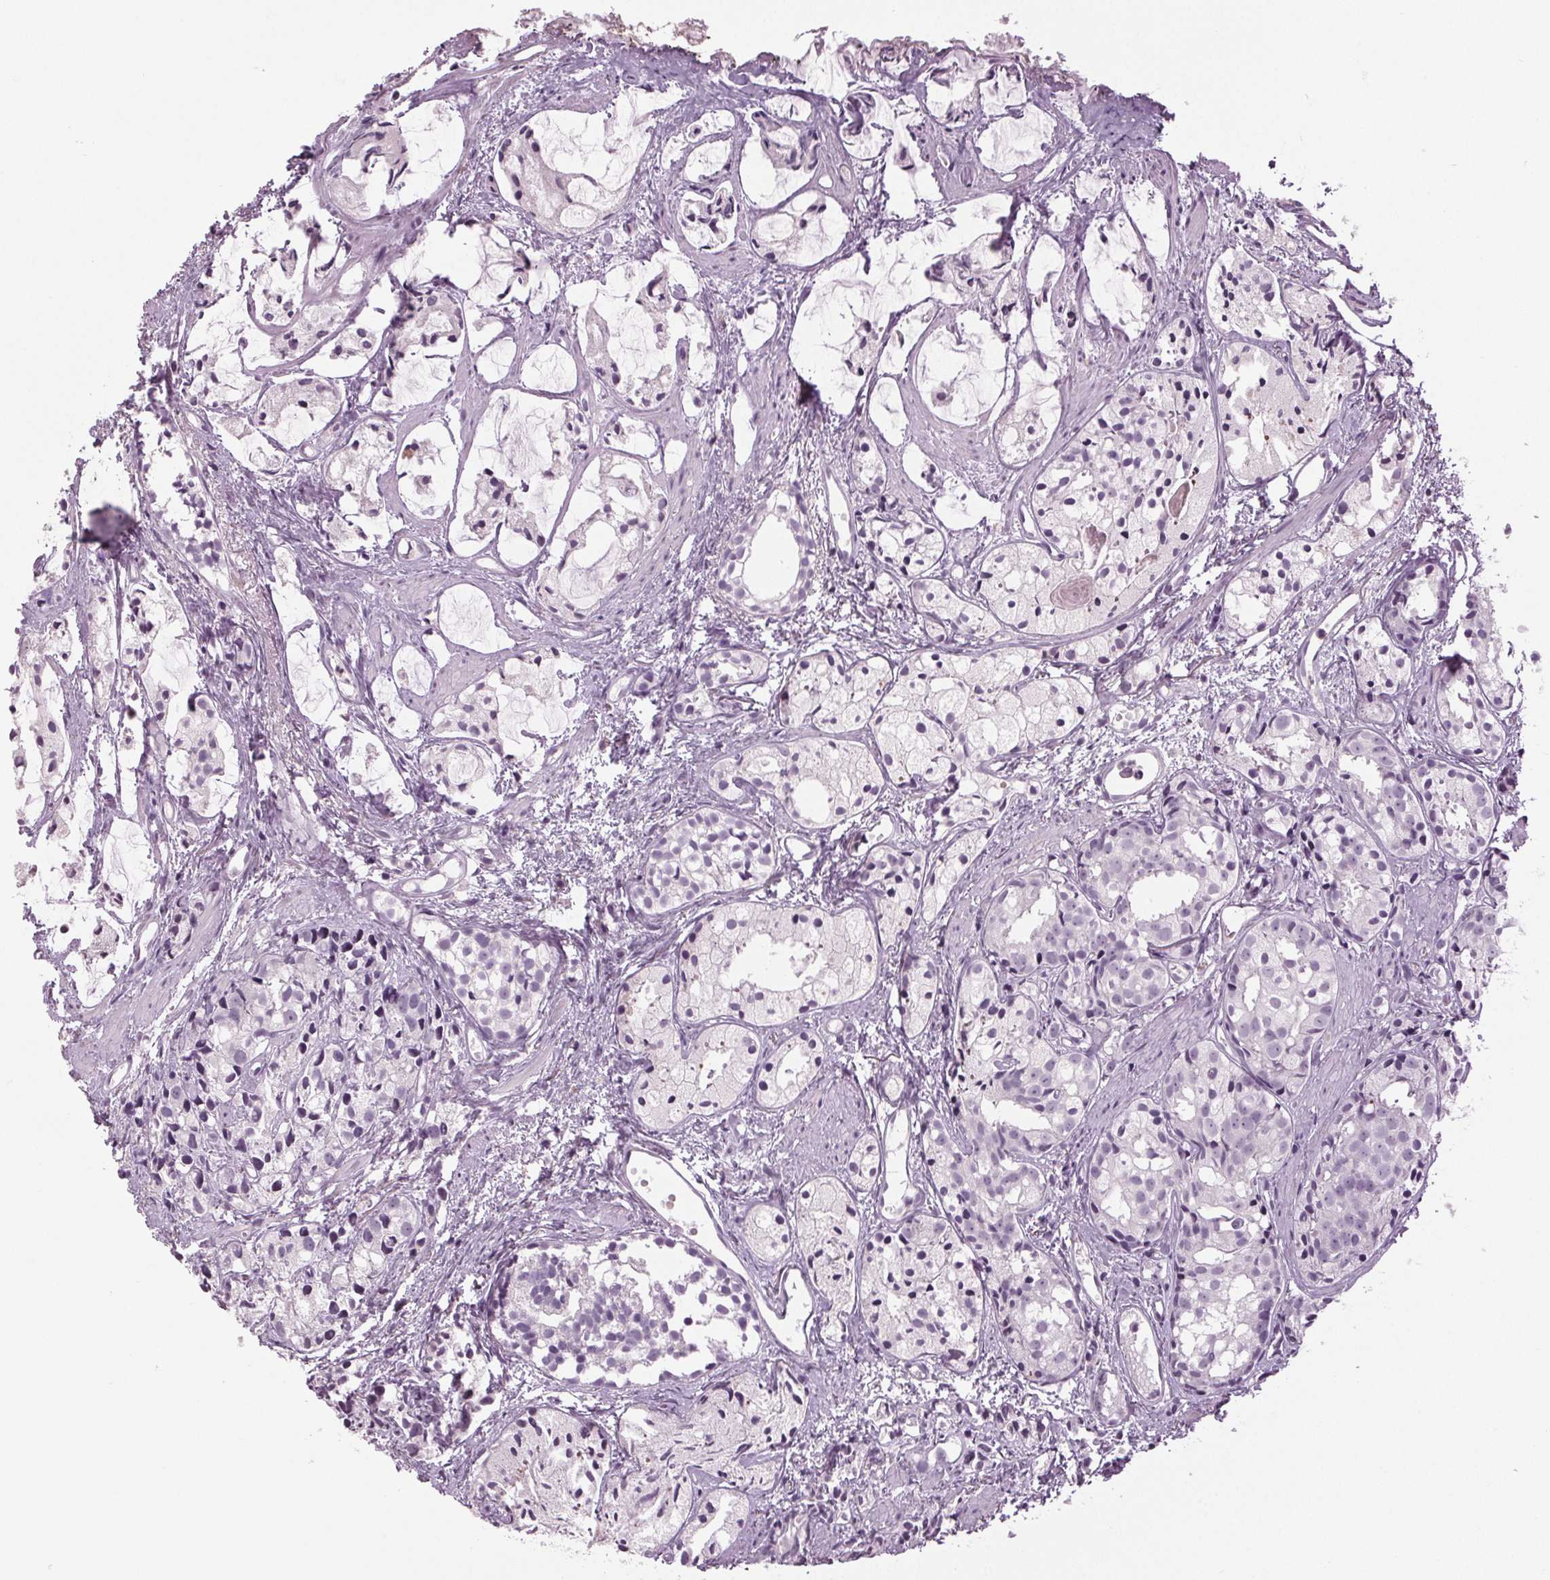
{"staining": {"intensity": "negative", "quantity": "none", "location": "none"}, "tissue": "prostate cancer", "cell_type": "Tumor cells", "image_type": "cancer", "snomed": [{"axis": "morphology", "description": "Adenocarcinoma, High grade"}, {"axis": "topography", "description": "Prostate"}], "caption": "Tumor cells show no significant positivity in high-grade adenocarcinoma (prostate).", "gene": "DNAH12", "patient": {"sex": "male", "age": 85}}